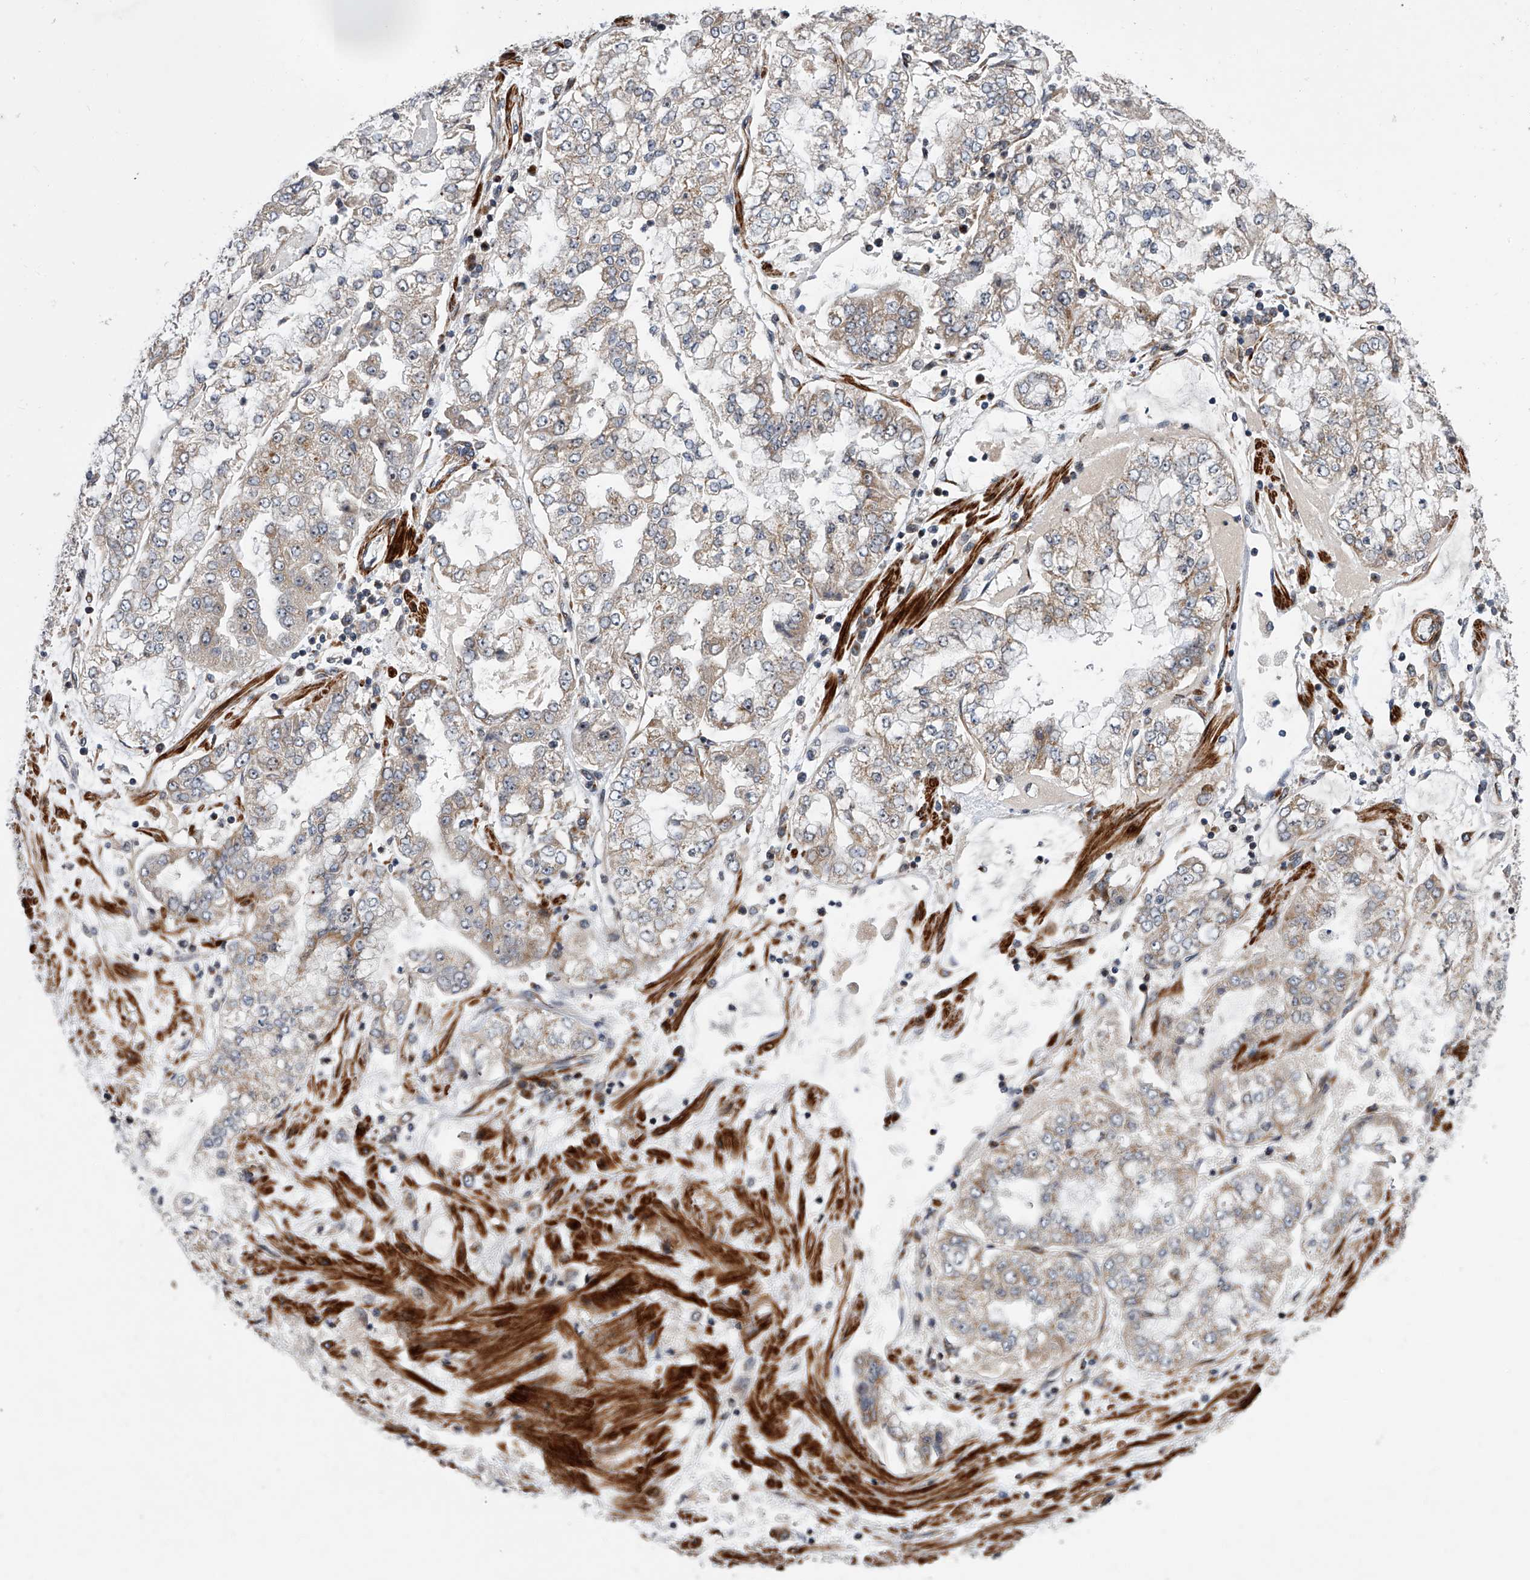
{"staining": {"intensity": "weak", "quantity": "<25%", "location": "cytoplasmic/membranous"}, "tissue": "stomach cancer", "cell_type": "Tumor cells", "image_type": "cancer", "snomed": [{"axis": "morphology", "description": "Adenocarcinoma, NOS"}, {"axis": "topography", "description": "Stomach"}], "caption": "There is no significant expression in tumor cells of stomach cancer (adenocarcinoma). (DAB IHC visualized using brightfield microscopy, high magnification).", "gene": "DLGAP2", "patient": {"sex": "male", "age": 76}}